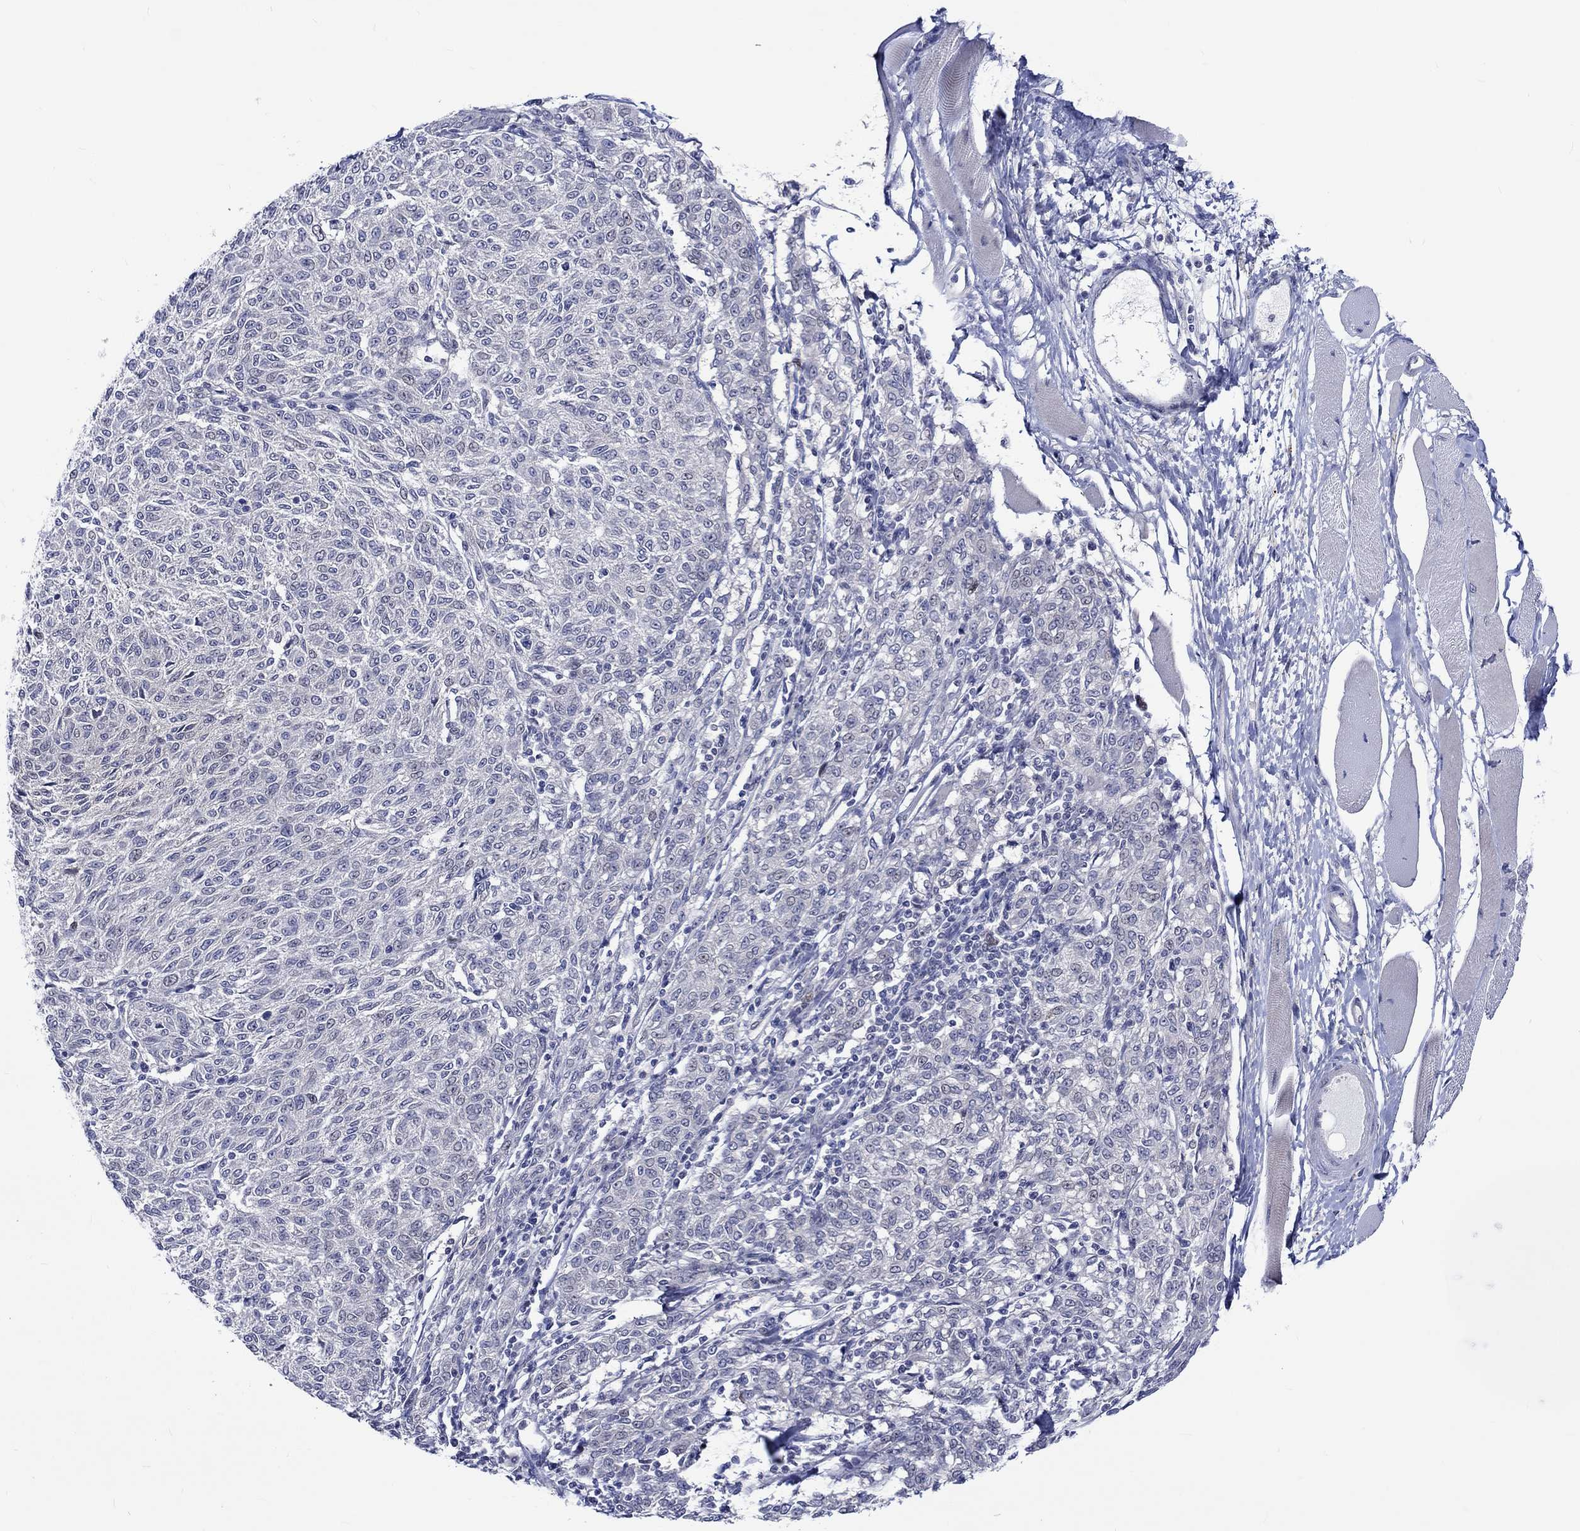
{"staining": {"intensity": "negative", "quantity": "none", "location": "none"}, "tissue": "melanoma", "cell_type": "Tumor cells", "image_type": "cancer", "snomed": [{"axis": "morphology", "description": "Malignant melanoma, NOS"}, {"axis": "topography", "description": "Skin"}], "caption": "Immunohistochemistry histopathology image of melanoma stained for a protein (brown), which reveals no expression in tumor cells. The staining is performed using DAB (3,3'-diaminobenzidine) brown chromogen with nuclei counter-stained in using hematoxylin.", "gene": "E2F8", "patient": {"sex": "female", "age": 72}}